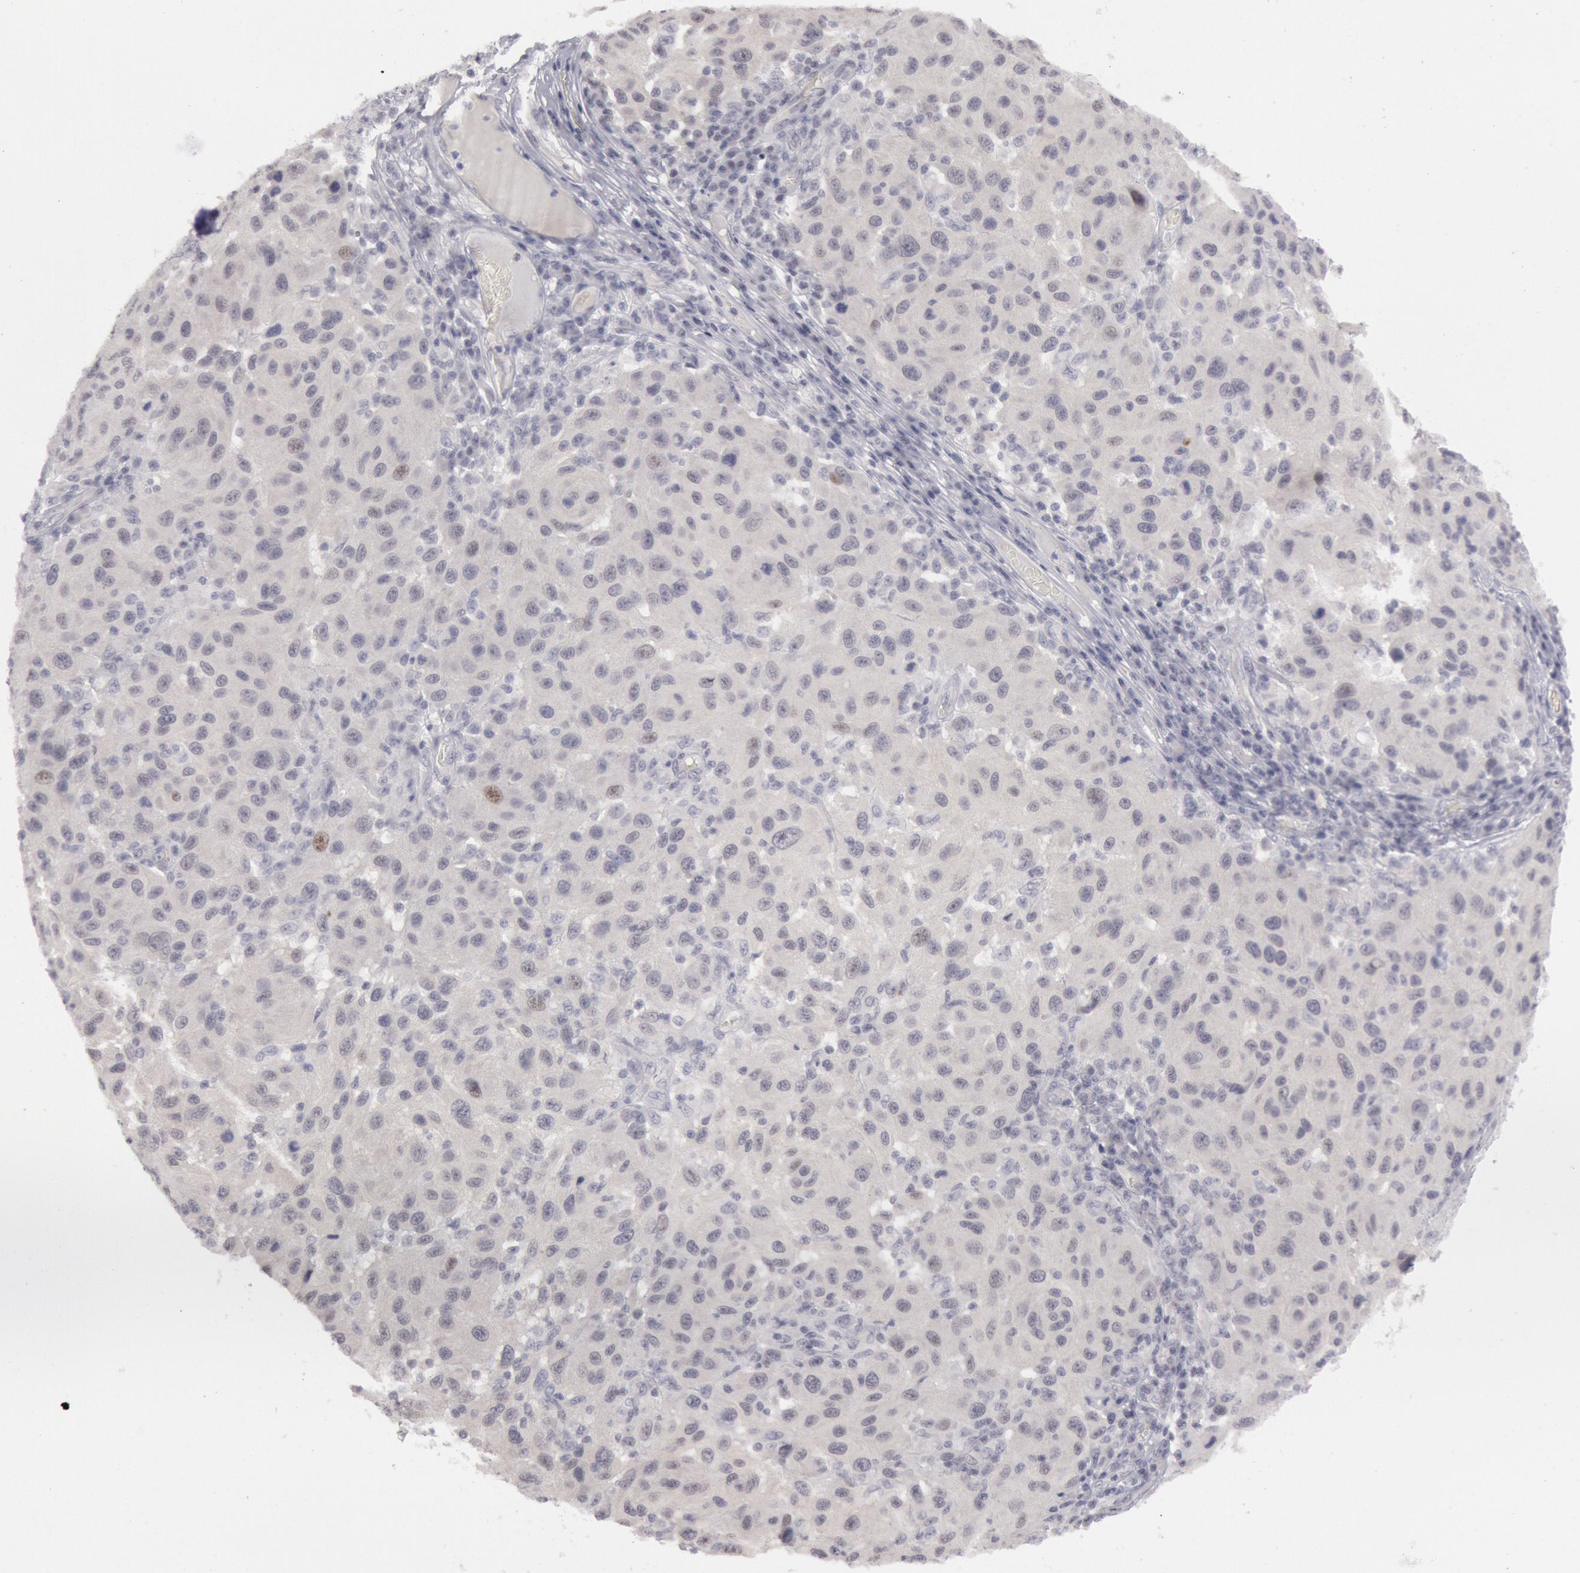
{"staining": {"intensity": "negative", "quantity": "none", "location": "none"}, "tissue": "melanoma", "cell_type": "Tumor cells", "image_type": "cancer", "snomed": [{"axis": "morphology", "description": "Malignant melanoma, NOS"}, {"axis": "topography", "description": "Skin"}], "caption": "The IHC image has no significant expression in tumor cells of melanoma tissue.", "gene": "JOSD1", "patient": {"sex": "female", "age": 77}}